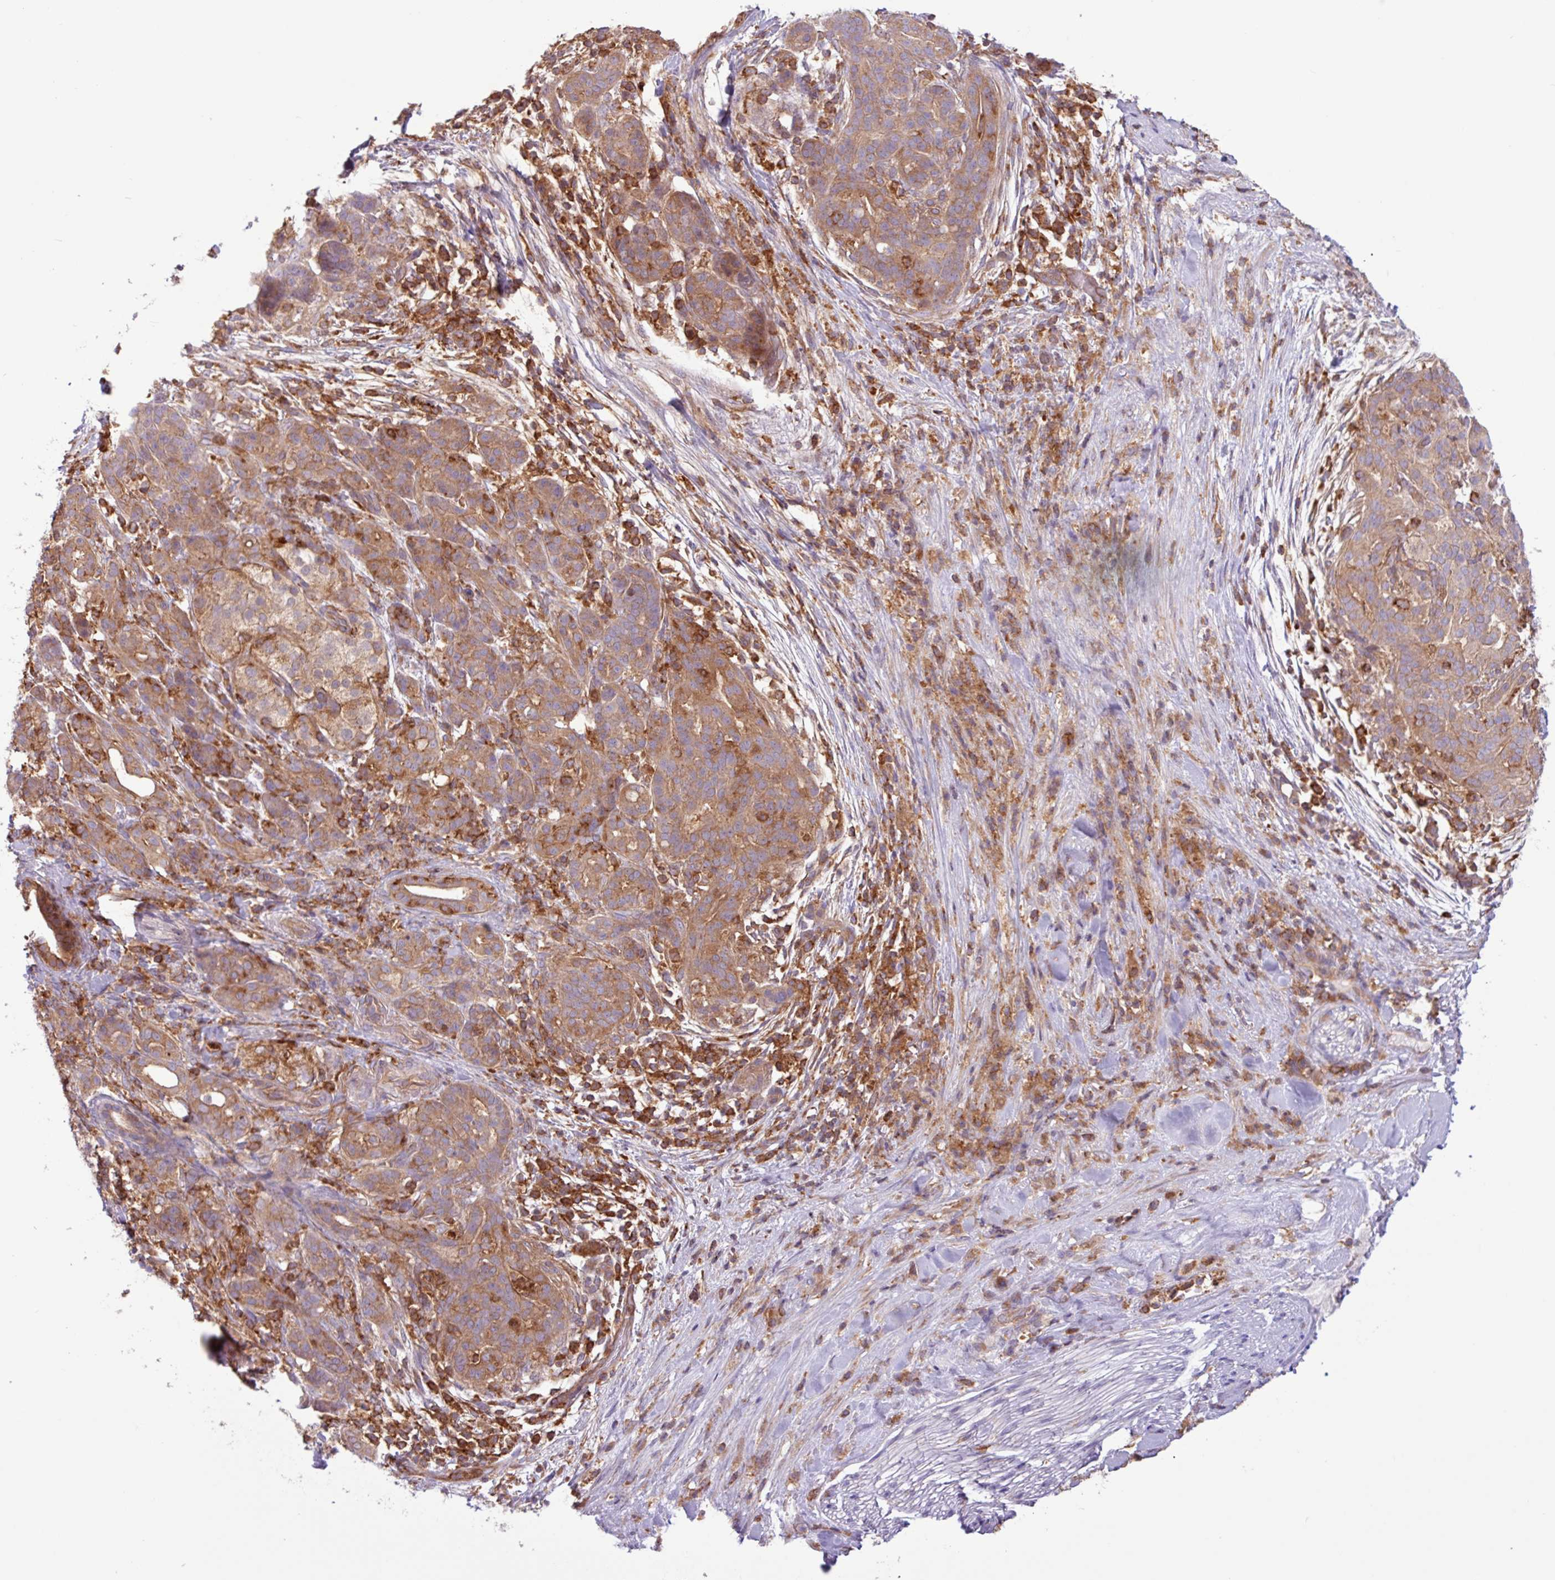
{"staining": {"intensity": "moderate", "quantity": ">75%", "location": "cytoplasmic/membranous"}, "tissue": "pancreatic cancer", "cell_type": "Tumor cells", "image_type": "cancer", "snomed": [{"axis": "morphology", "description": "Adenocarcinoma, NOS"}, {"axis": "topography", "description": "Pancreas"}], "caption": "This image shows adenocarcinoma (pancreatic) stained with immunohistochemistry (IHC) to label a protein in brown. The cytoplasmic/membranous of tumor cells show moderate positivity for the protein. Nuclei are counter-stained blue.", "gene": "ACTR3", "patient": {"sex": "male", "age": 44}}